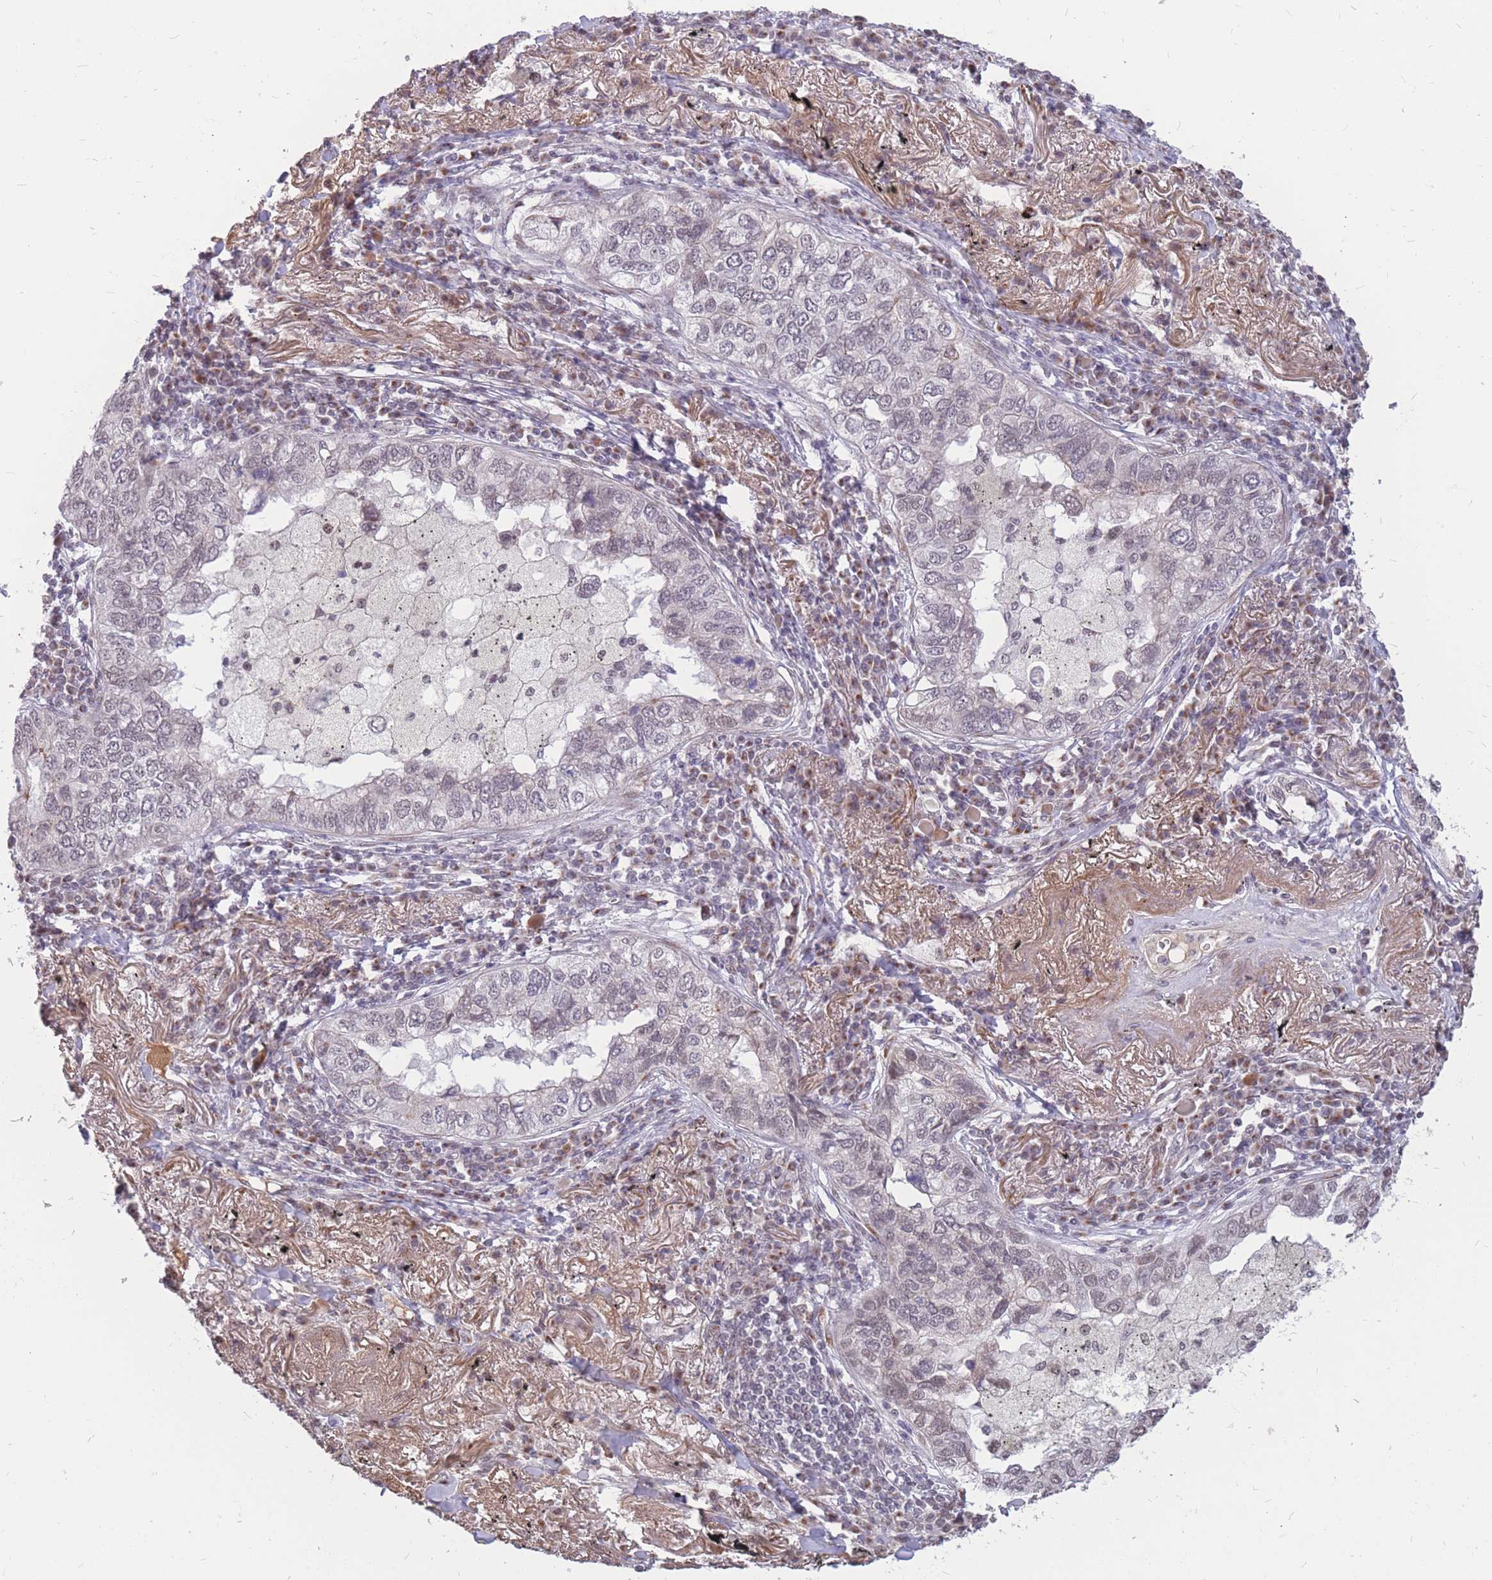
{"staining": {"intensity": "negative", "quantity": "none", "location": "none"}, "tissue": "lung cancer", "cell_type": "Tumor cells", "image_type": "cancer", "snomed": [{"axis": "morphology", "description": "Adenocarcinoma, NOS"}, {"axis": "topography", "description": "Lung"}], "caption": "An immunohistochemistry histopathology image of lung cancer (adenocarcinoma) is shown. There is no staining in tumor cells of lung cancer (adenocarcinoma).", "gene": "ADD2", "patient": {"sex": "male", "age": 65}}